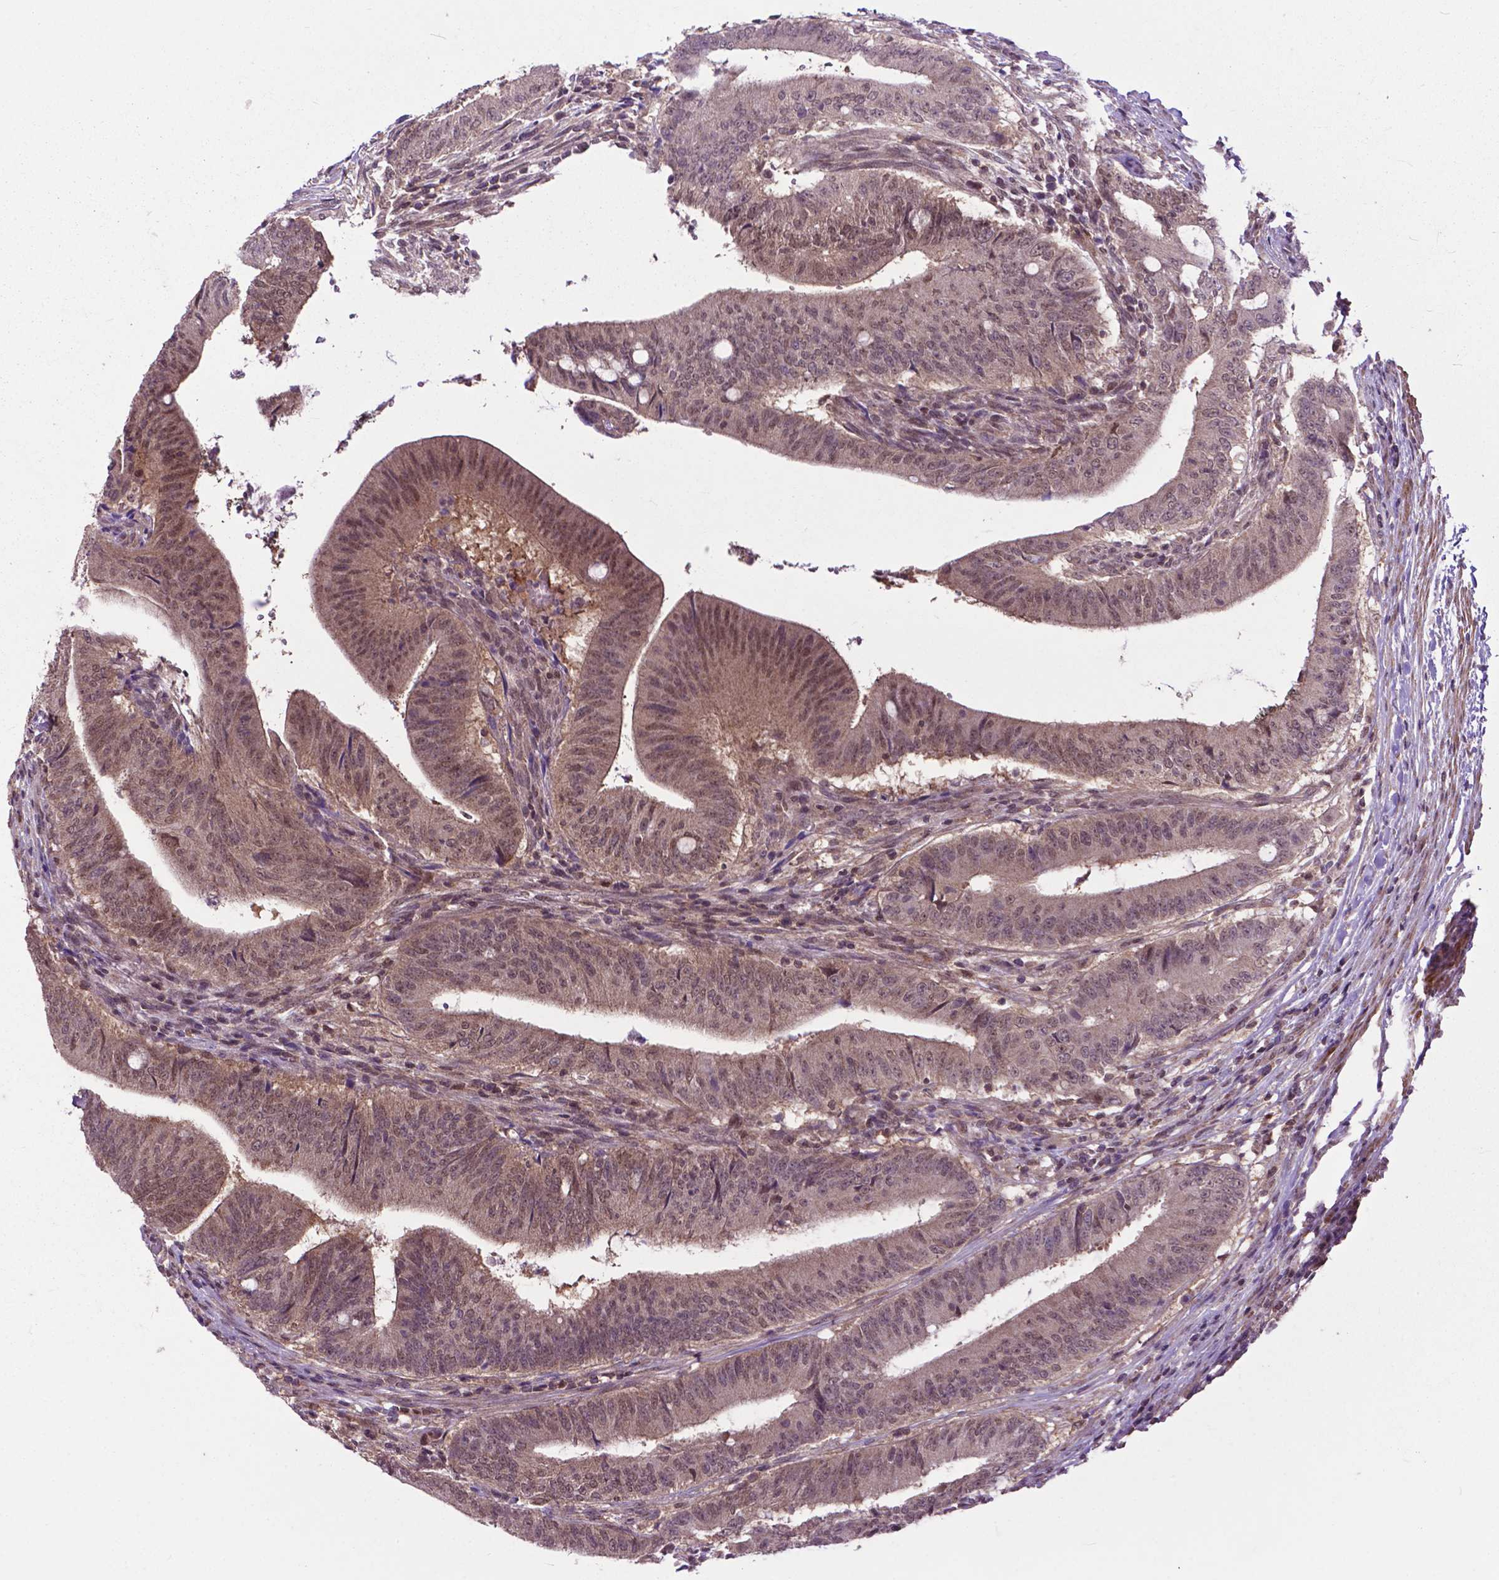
{"staining": {"intensity": "moderate", "quantity": ">75%", "location": "cytoplasmic/membranous,nuclear"}, "tissue": "colorectal cancer", "cell_type": "Tumor cells", "image_type": "cancer", "snomed": [{"axis": "morphology", "description": "Adenocarcinoma, NOS"}, {"axis": "topography", "description": "Colon"}], "caption": "Immunohistochemical staining of colorectal cancer reveals medium levels of moderate cytoplasmic/membranous and nuclear protein expression in about >75% of tumor cells.", "gene": "OTUB1", "patient": {"sex": "female", "age": 43}}